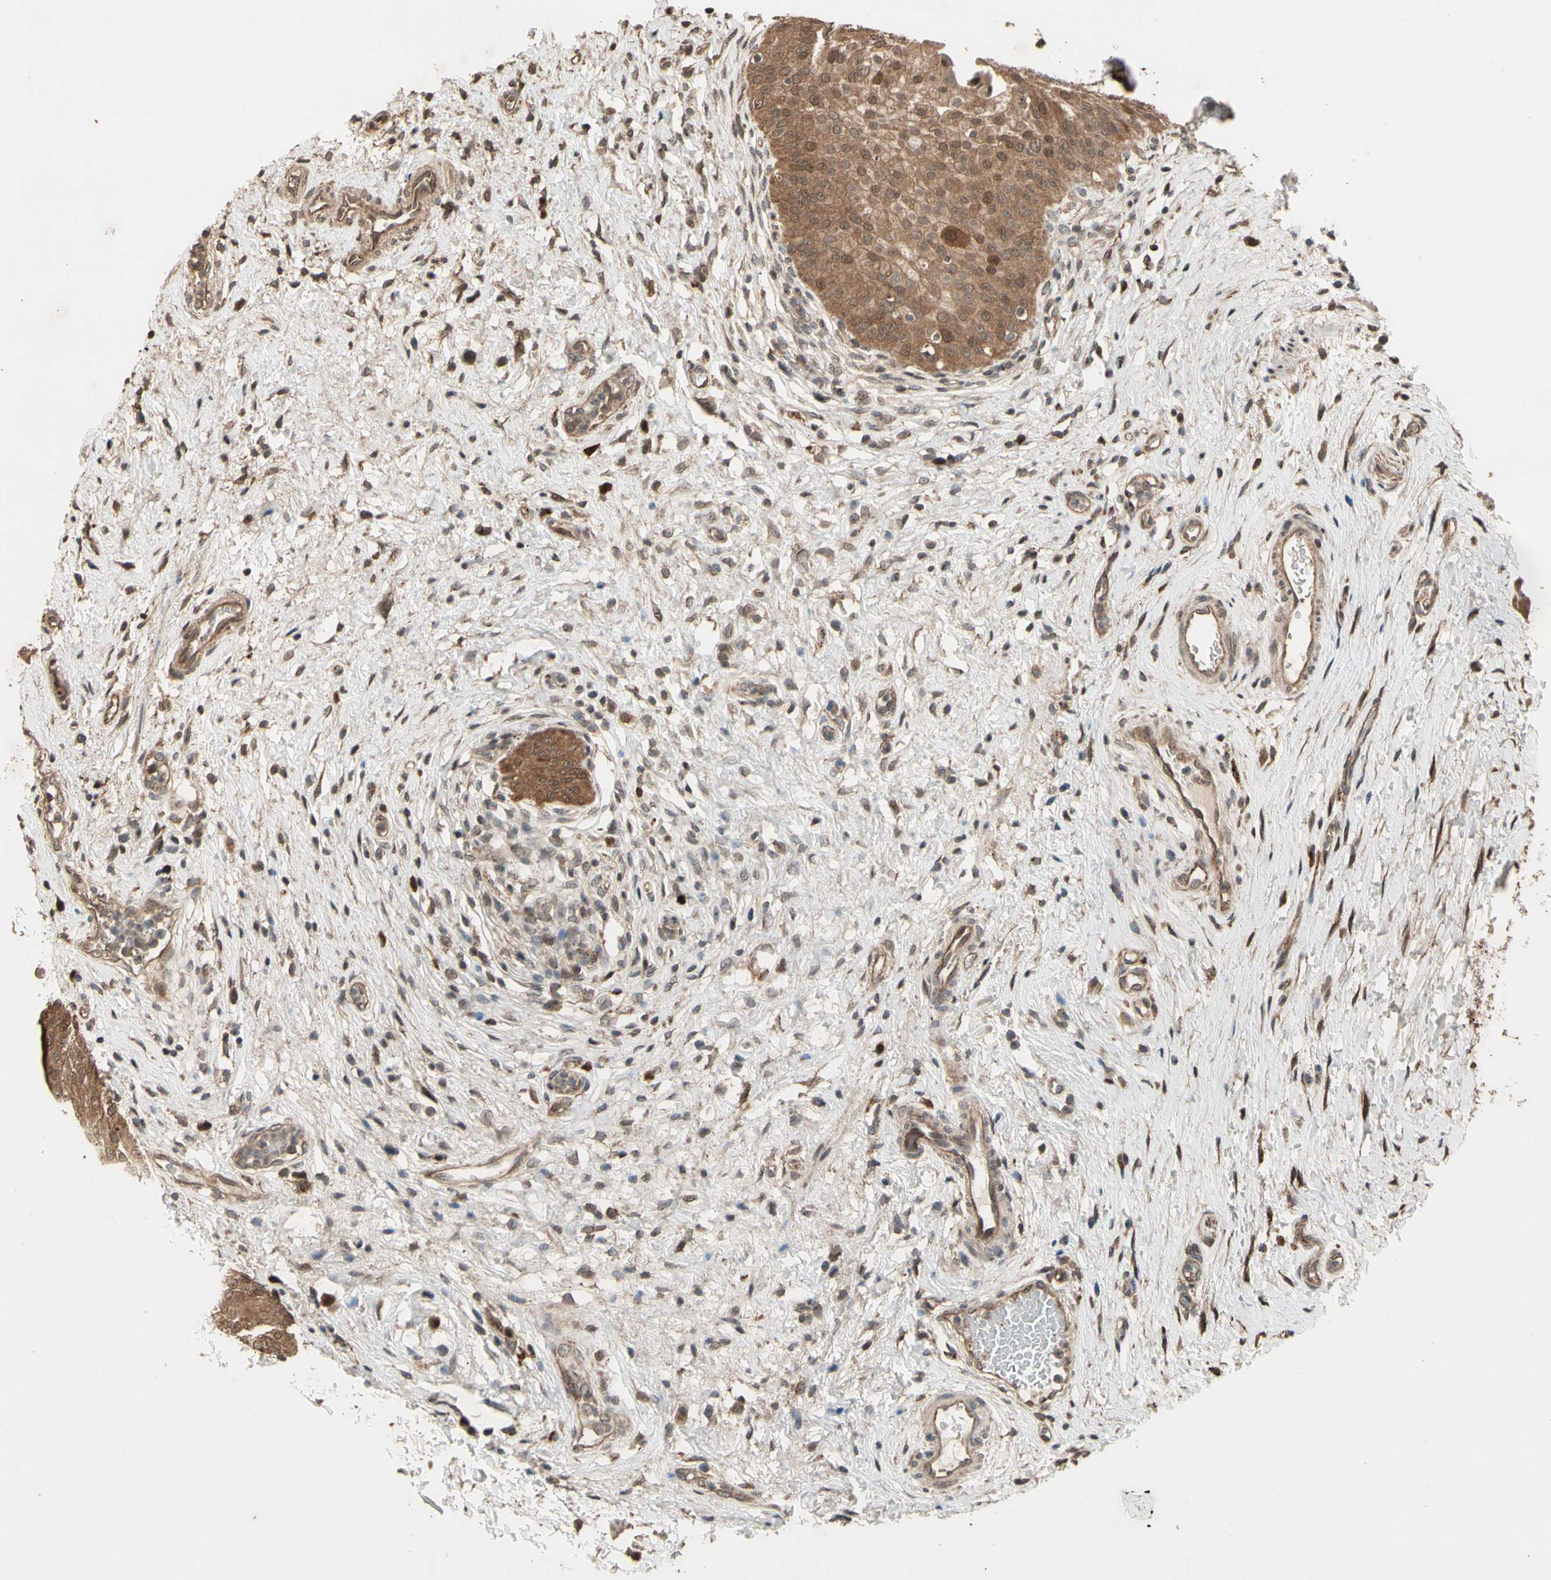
{"staining": {"intensity": "moderate", "quantity": "25%-75%", "location": "cytoplasmic/membranous,nuclear"}, "tissue": "urinary bladder", "cell_type": "Urothelial cells", "image_type": "normal", "snomed": [{"axis": "morphology", "description": "Normal tissue, NOS"}, {"axis": "morphology", "description": "Urothelial carcinoma, High grade"}, {"axis": "topography", "description": "Urinary bladder"}], "caption": "Immunohistochemistry (IHC) (DAB (3,3'-diaminobenzidine)) staining of normal urinary bladder reveals moderate cytoplasmic/membranous,nuclear protein positivity in about 25%-75% of urothelial cells. The staining was performed using DAB (3,3'-diaminobenzidine), with brown indicating positive protein expression. Nuclei are stained blue with hematoxylin.", "gene": "CSF1R", "patient": {"sex": "male", "age": 46}}